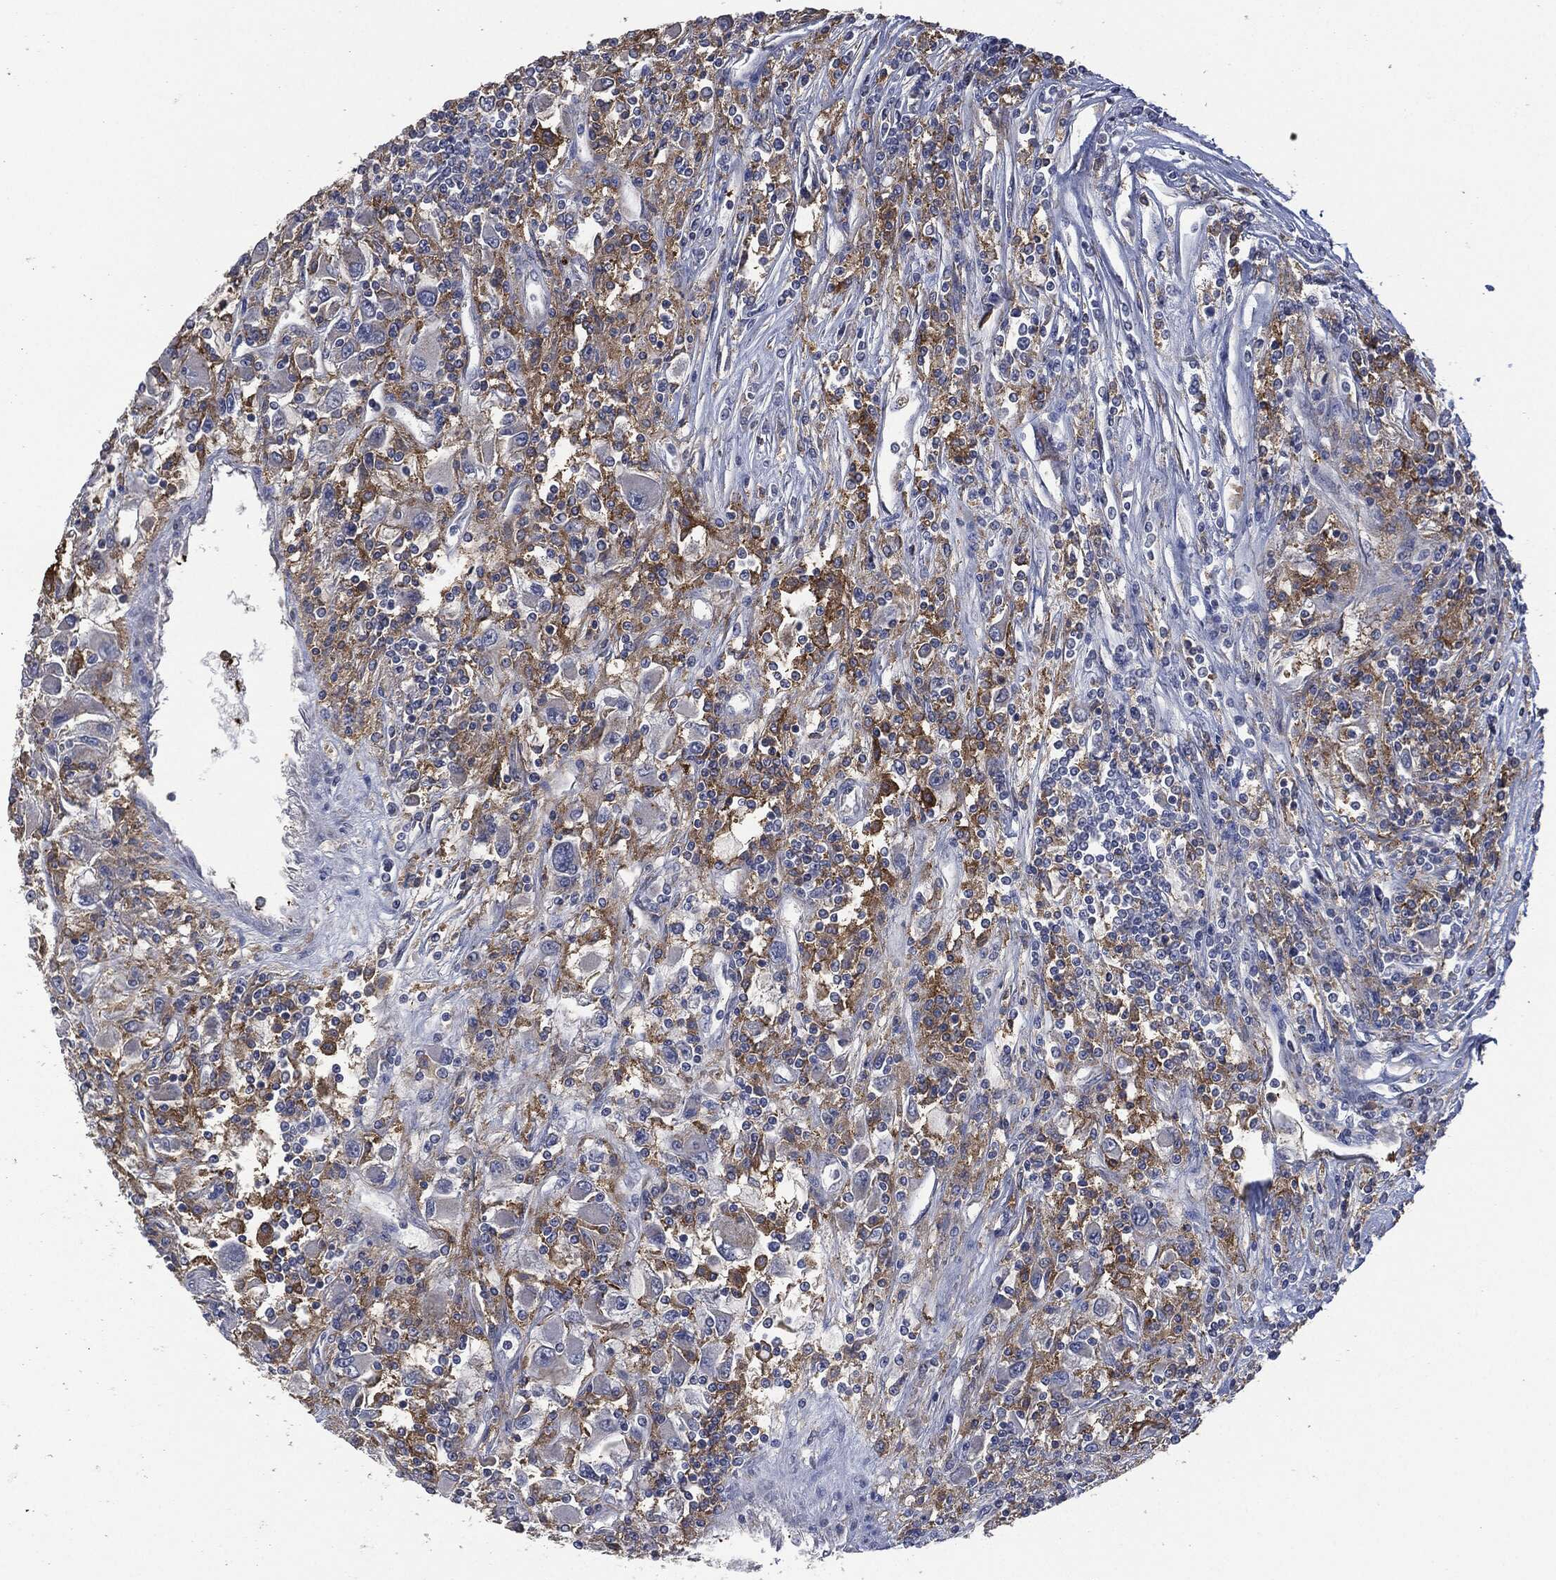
{"staining": {"intensity": "negative", "quantity": "none", "location": "none"}, "tissue": "renal cancer", "cell_type": "Tumor cells", "image_type": "cancer", "snomed": [{"axis": "morphology", "description": "Adenocarcinoma, NOS"}, {"axis": "topography", "description": "Kidney"}], "caption": "Tumor cells show no significant protein staining in adenocarcinoma (renal).", "gene": "CD33", "patient": {"sex": "female", "age": 67}}